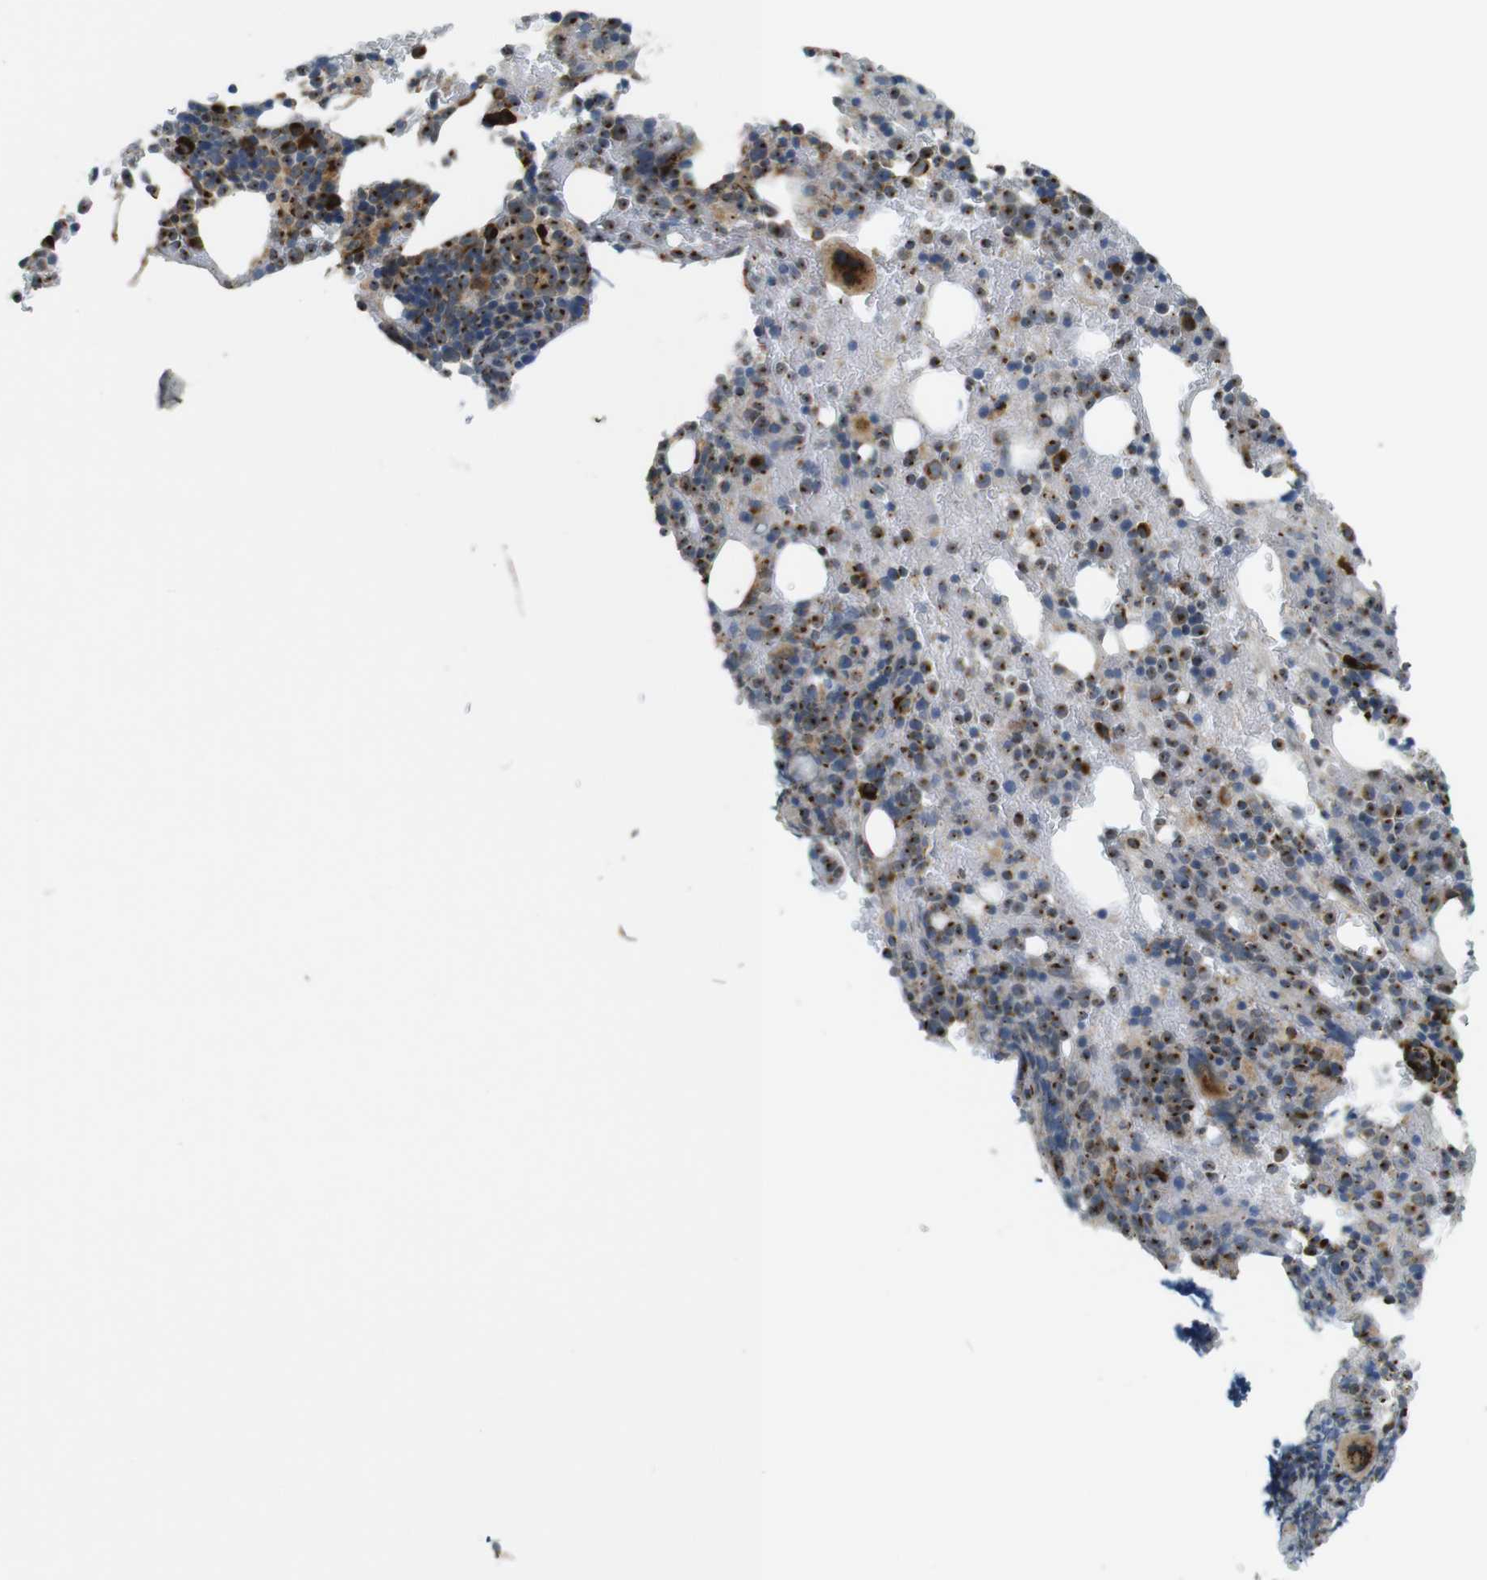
{"staining": {"intensity": "strong", "quantity": "25%-75%", "location": "cytoplasmic/membranous"}, "tissue": "bone marrow", "cell_type": "Hematopoietic cells", "image_type": "normal", "snomed": [{"axis": "morphology", "description": "Normal tissue, NOS"}, {"axis": "morphology", "description": "Inflammation, NOS"}, {"axis": "topography", "description": "Bone marrow"}], "caption": "A high-resolution micrograph shows IHC staining of benign bone marrow, which reveals strong cytoplasmic/membranous expression in approximately 25%-75% of hematopoietic cells.", "gene": "TMED4", "patient": {"sex": "male", "age": 72}}